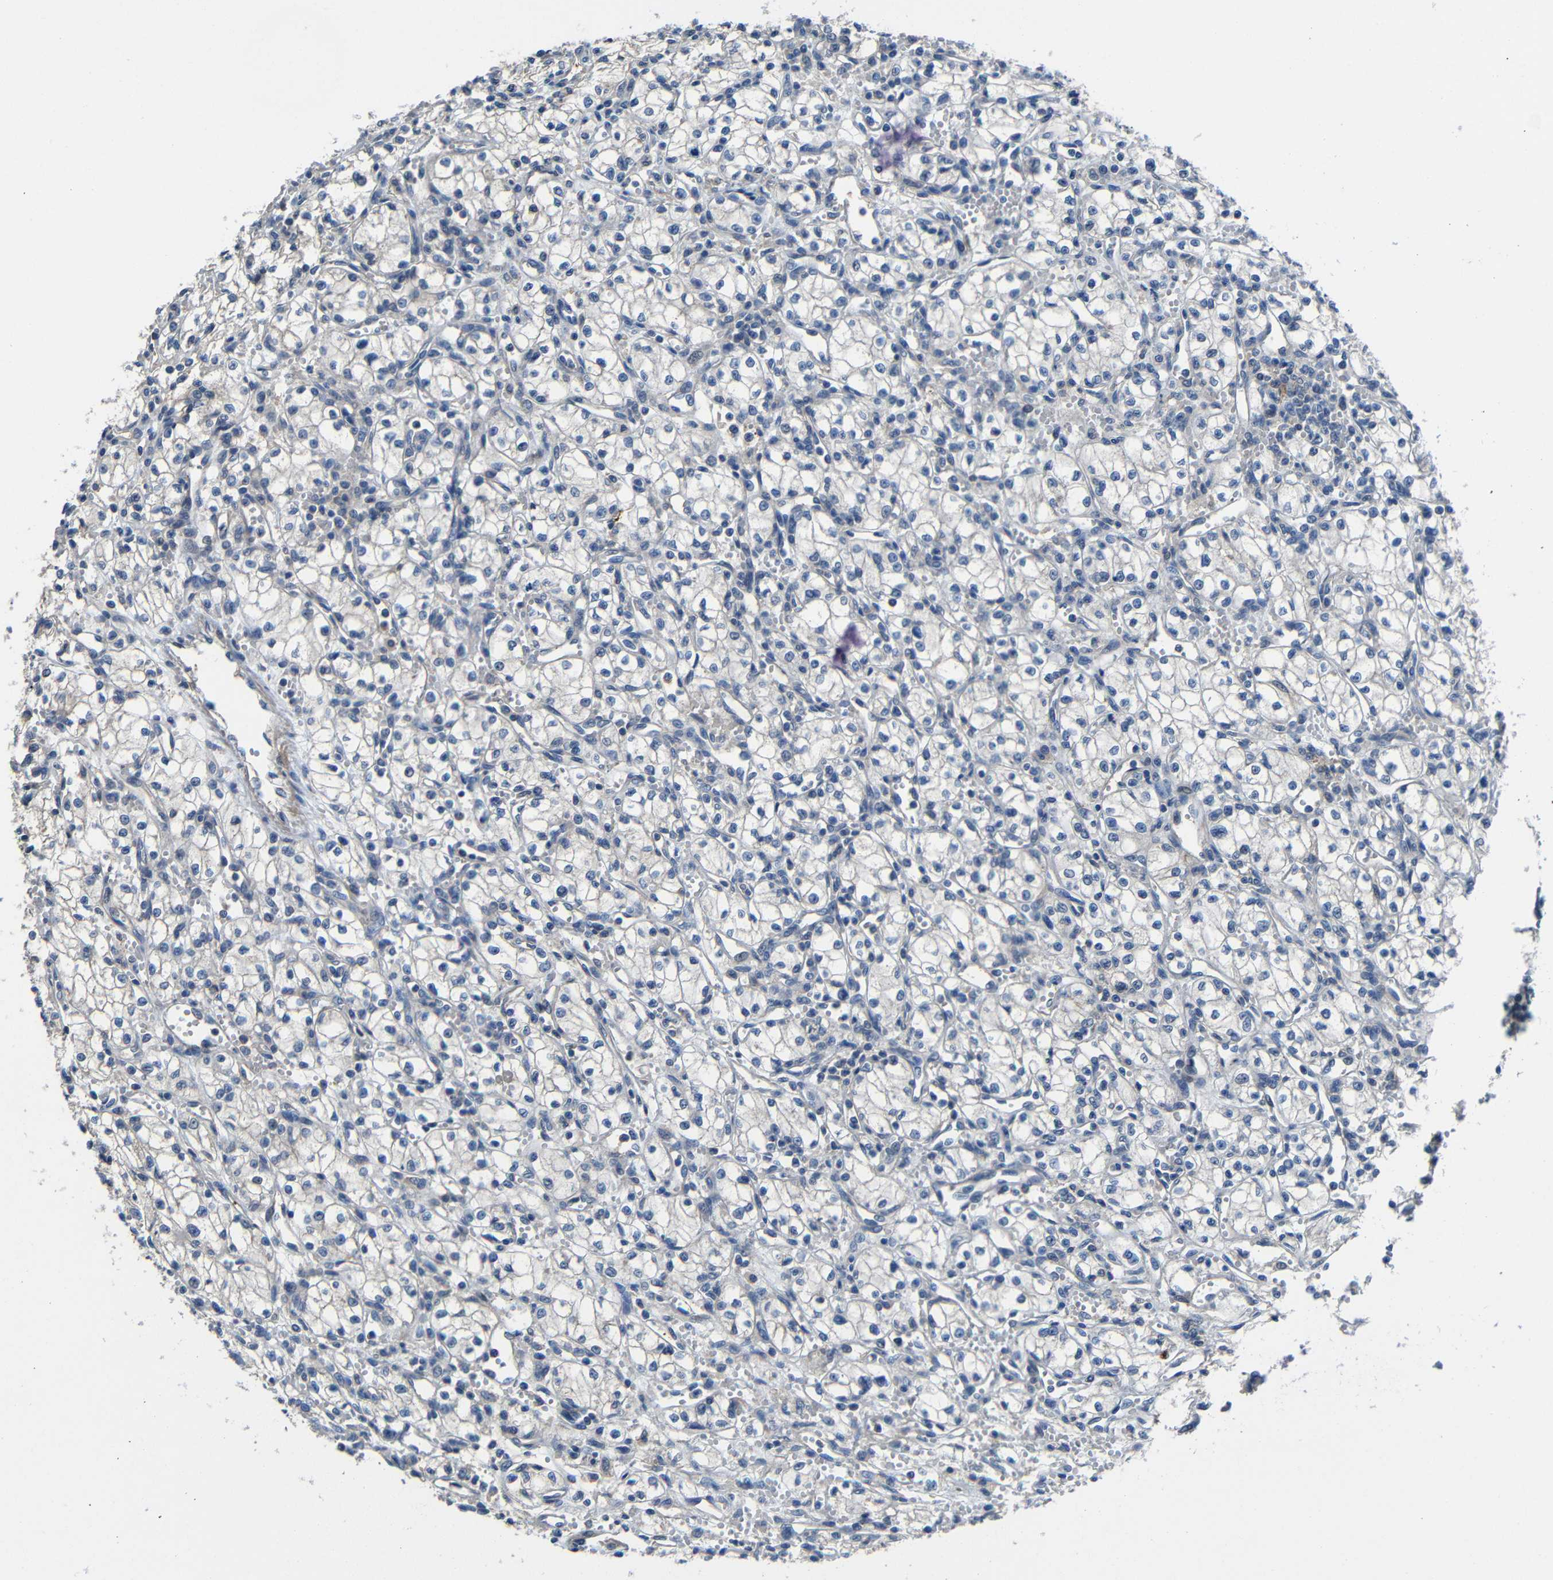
{"staining": {"intensity": "negative", "quantity": "none", "location": "none"}, "tissue": "renal cancer", "cell_type": "Tumor cells", "image_type": "cancer", "snomed": [{"axis": "morphology", "description": "Normal tissue, NOS"}, {"axis": "morphology", "description": "Adenocarcinoma, NOS"}, {"axis": "topography", "description": "Kidney"}], "caption": "Immunohistochemical staining of renal cancer (adenocarcinoma) displays no significant staining in tumor cells. Nuclei are stained in blue.", "gene": "GDI1", "patient": {"sex": "male", "age": 59}}